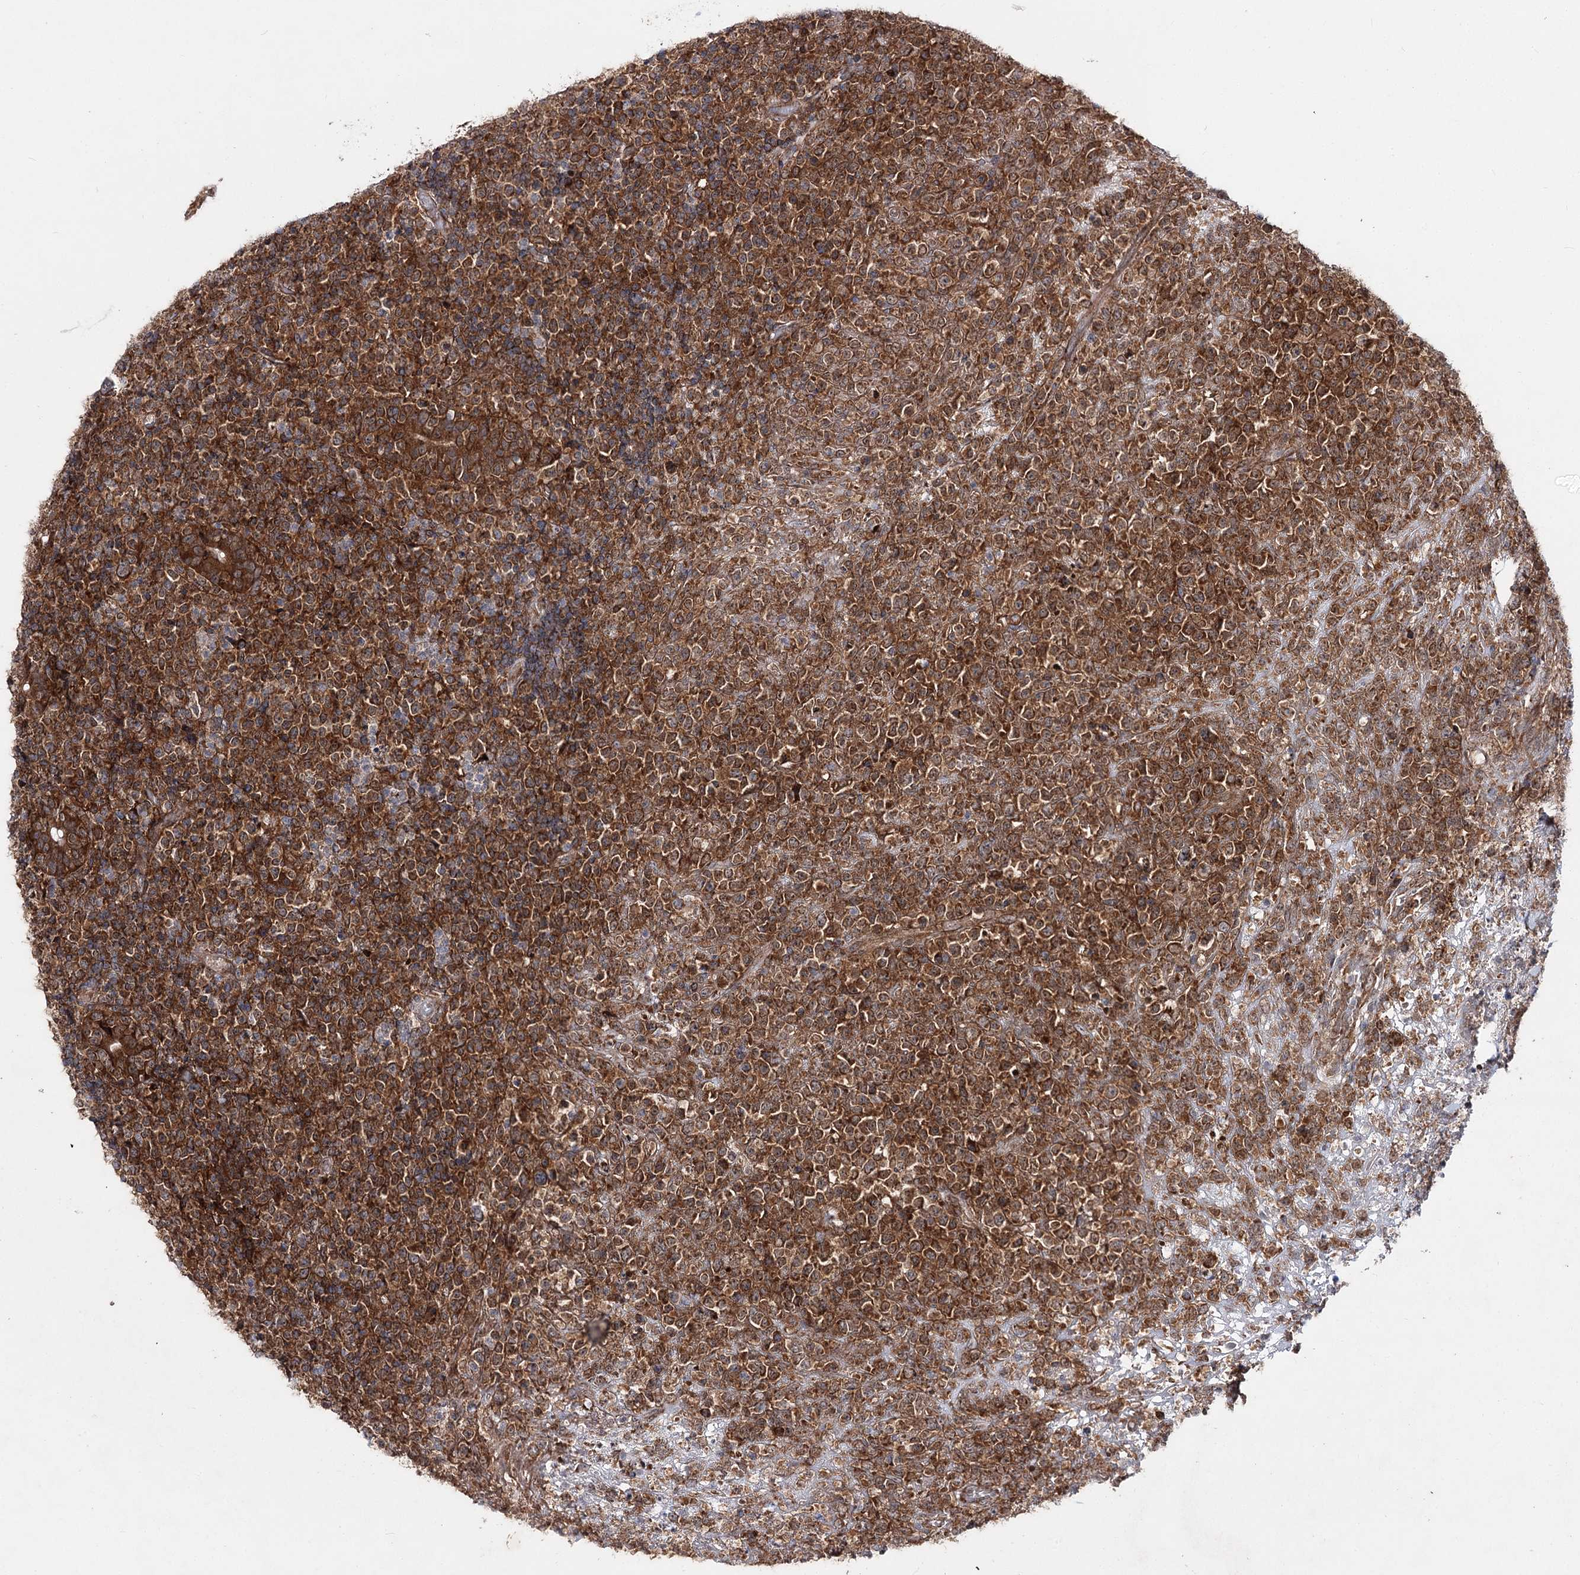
{"staining": {"intensity": "moderate", "quantity": ">75%", "location": "cytoplasmic/membranous"}, "tissue": "lymphoma", "cell_type": "Tumor cells", "image_type": "cancer", "snomed": [{"axis": "morphology", "description": "Malignant lymphoma, non-Hodgkin's type, High grade"}, {"axis": "topography", "description": "Colon"}], "caption": "About >75% of tumor cells in lymphoma show moderate cytoplasmic/membranous protein positivity as visualized by brown immunohistochemical staining.", "gene": "MINDY3", "patient": {"sex": "female", "age": 53}}